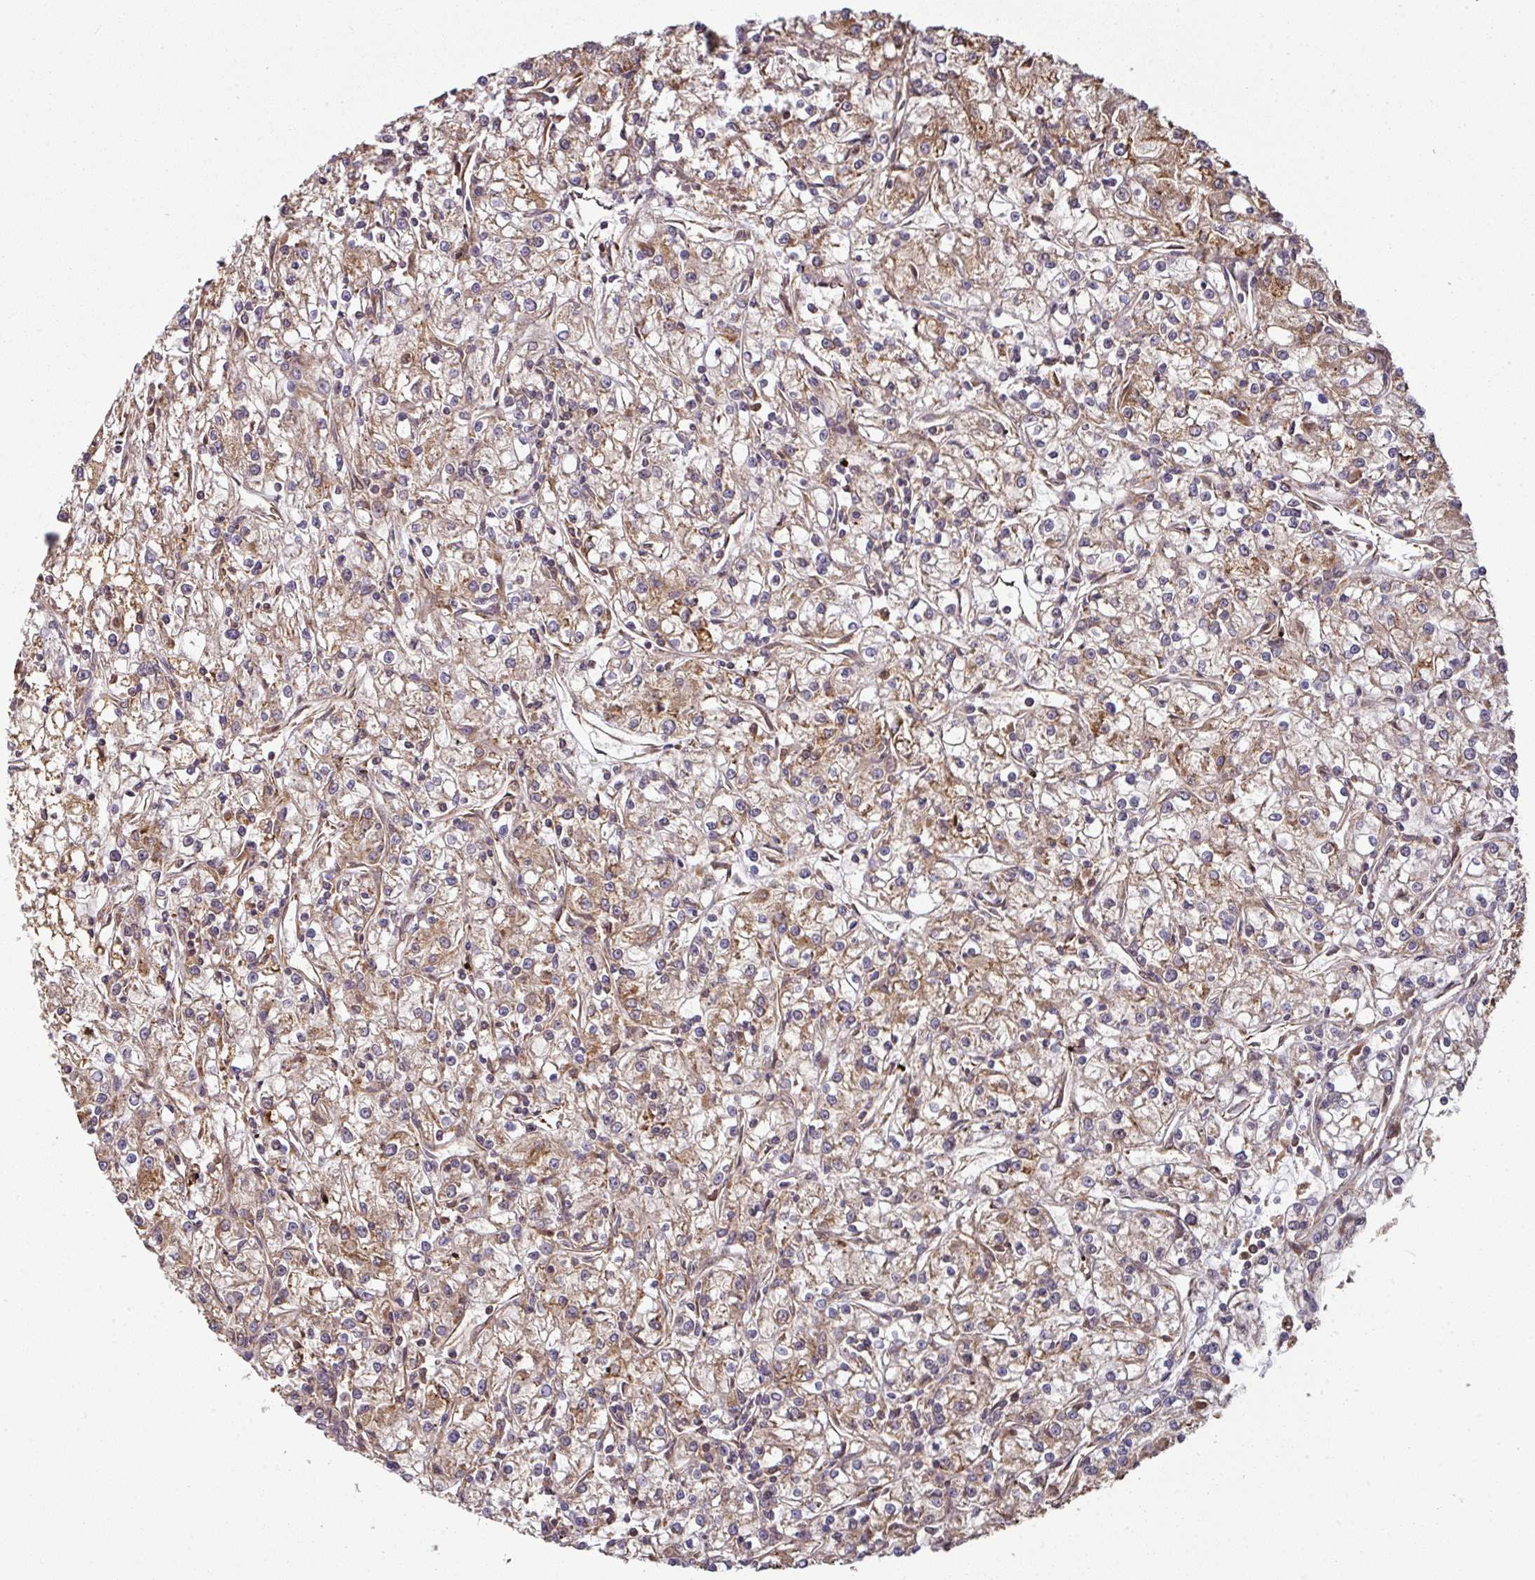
{"staining": {"intensity": "moderate", "quantity": ">75%", "location": "cytoplasmic/membranous"}, "tissue": "renal cancer", "cell_type": "Tumor cells", "image_type": "cancer", "snomed": [{"axis": "morphology", "description": "Adenocarcinoma, NOS"}, {"axis": "topography", "description": "Kidney"}], "caption": "DAB (3,3'-diaminobenzidine) immunohistochemical staining of human renal adenocarcinoma shows moderate cytoplasmic/membranous protein staining in about >75% of tumor cells.", "gene": "TRAP1", "patient": {"sex": "female", "age": 59}}